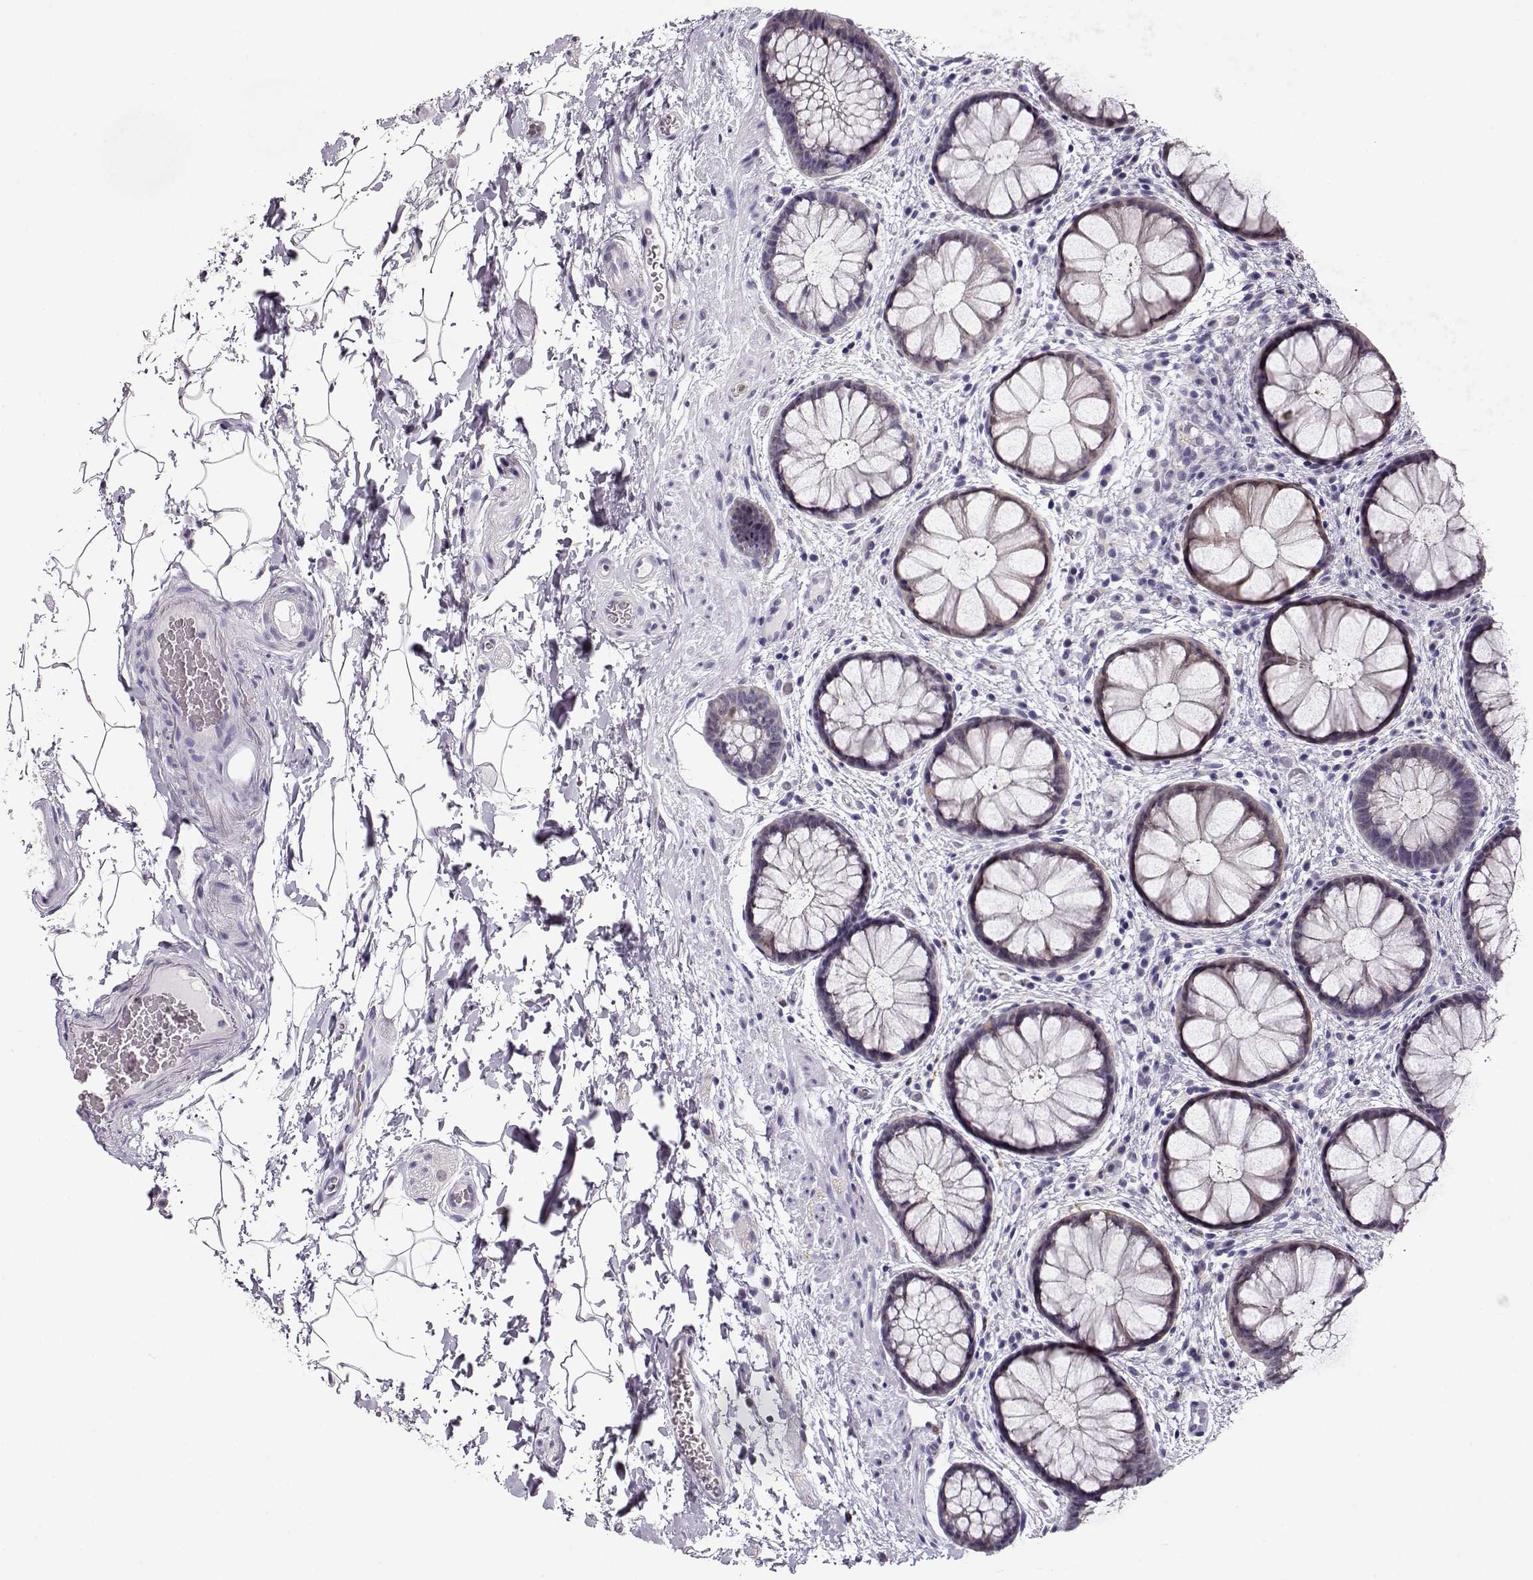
{"staining": {"intensity": "weak", "quantity": "<25%", "location": "cytoplasmic/membranous"}, "tissue": "rectum", "cell_type": "Glandular cells", "image_type": "normal", "snomed": [{"axis": "morphology", "description": "Normal tissue, NOS"}, {"axis": "topography", "description": "Rectum"}], "caption": "IHC image of normal rectum: rectum stained with DAB displays no significant protein staining in glandular cells.", "gene": "CCR8", "patient": {"sex": "female", "age": 62}}